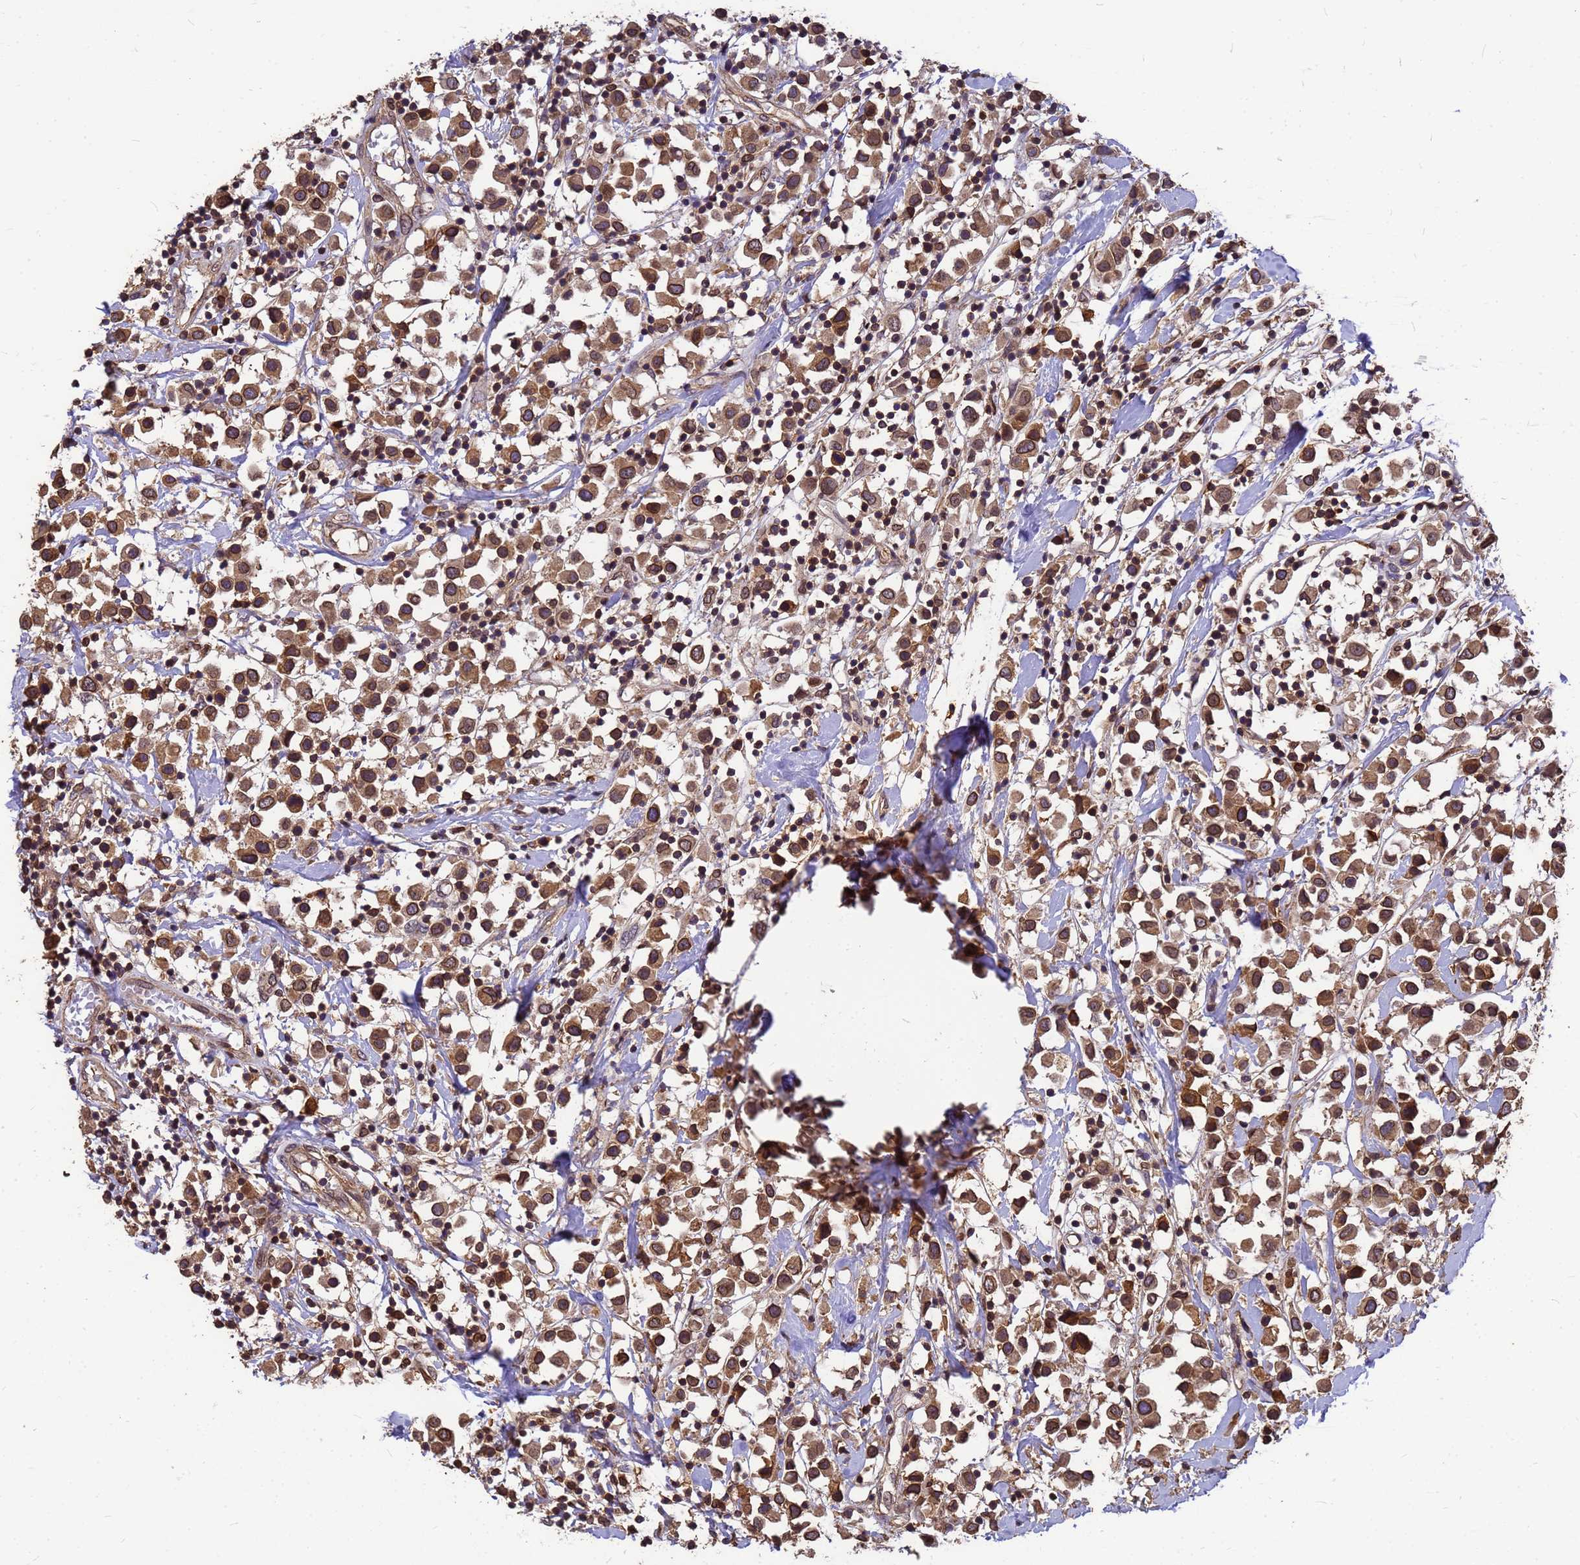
{"staining": {"intensity": "moderate", "quantity": ">75%", "location": "cytoplasmic/membranous,nuclear"}, "tissue": "breast cancer", "cell_type": "Tumor cells", "image_type": "cancer", "snomed": [{"axis": "morphology", "description": "Duct carcinoma"}, {"axis": "topography", "description": "Breast"}], "caption": "Immunohistochemical staining of human invasive ductal carcinoma (breast) exhibits medium levels of moderate cytoplasmic/membranous and nuclear protein expression in about >75% of tumor cells.", "gene": "C1orf35", "patient": {"sex": "female", "age": 61}}